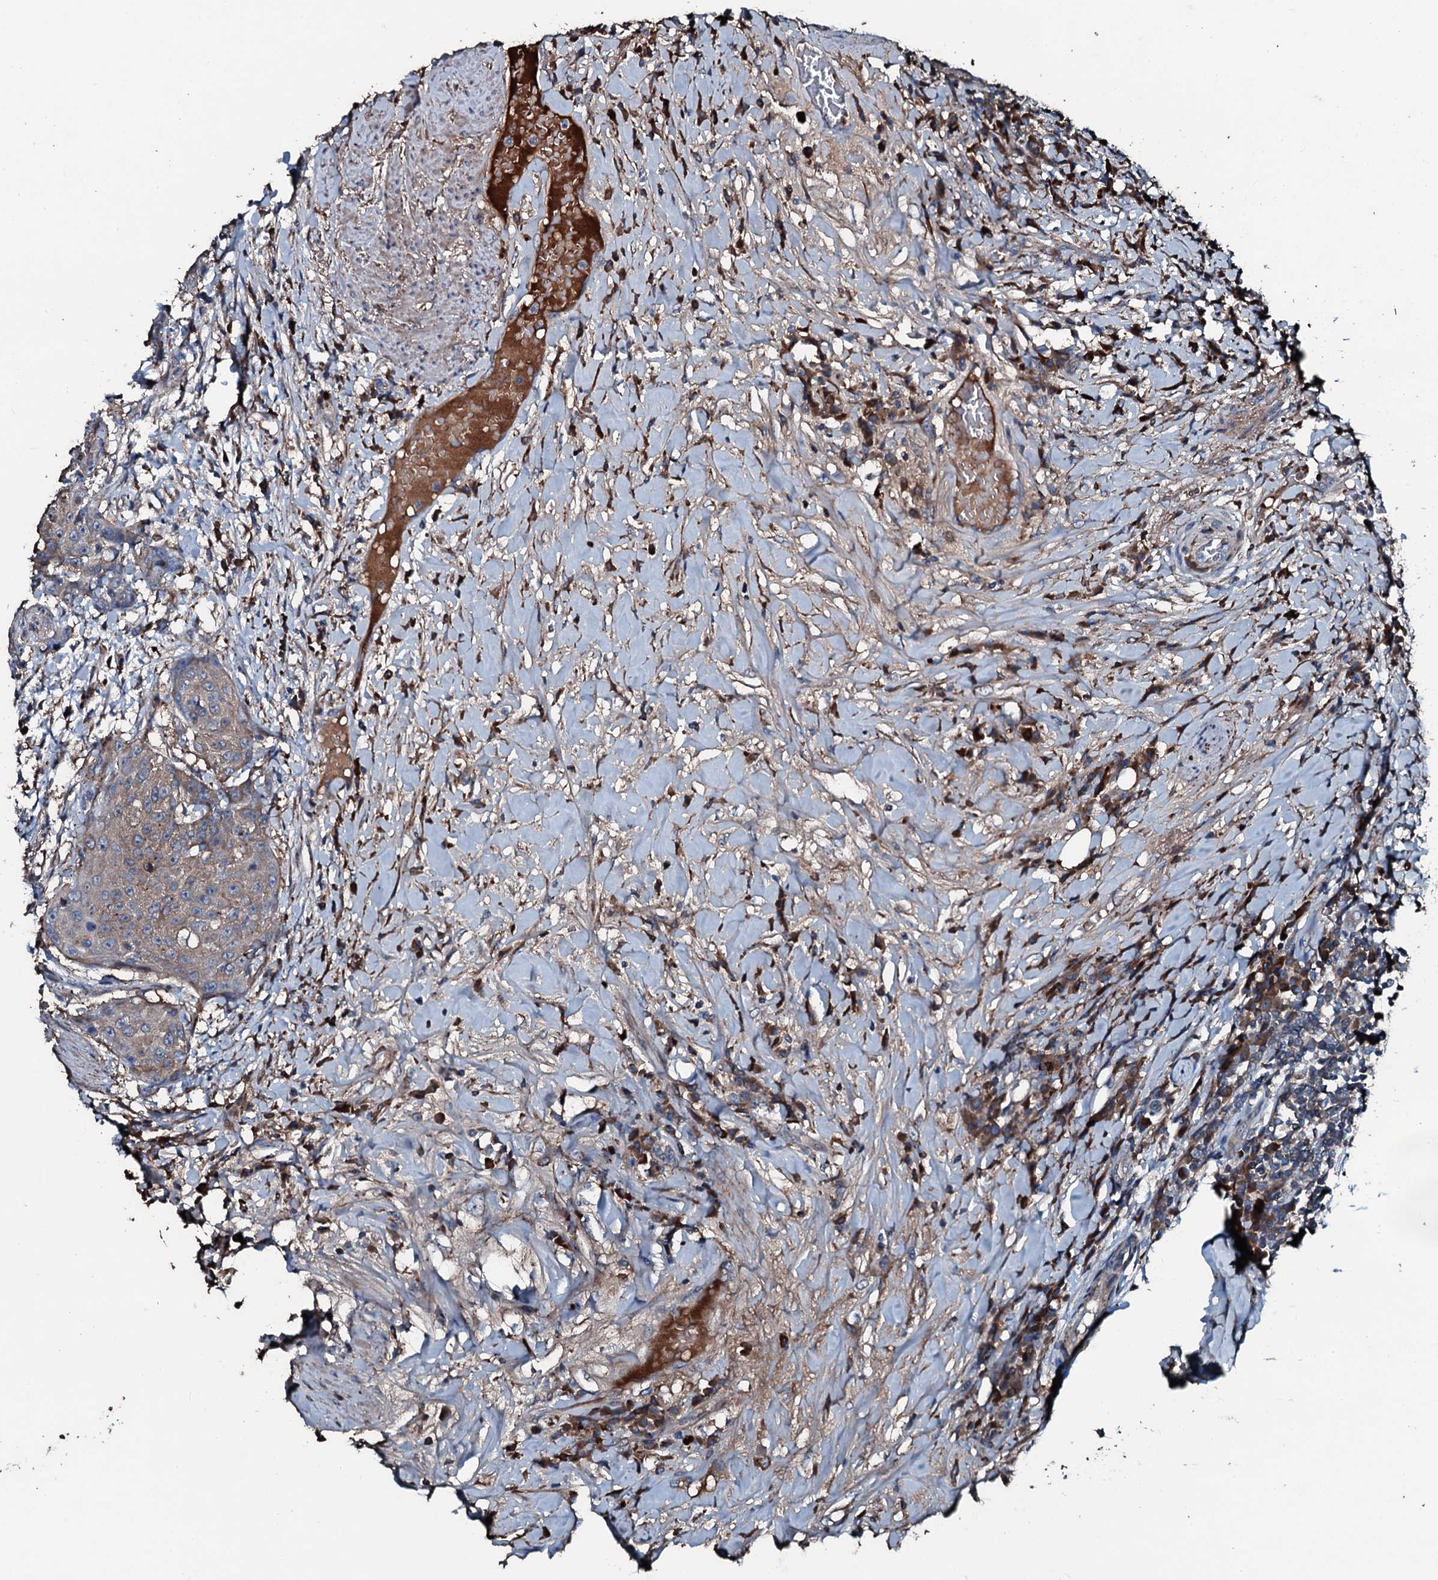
{"staining": {"intensity": "weak", "quantity": "<25%", "location": "cytoplasmic/membranous"}, "tissue": "urothelial cancer", "cell_type": "Tumor cells", "image_type": "cancer", "snomed": [{"axis": "morphology", "description": "Urothelial carcinoma, High grade"}, {"axis": "topography", "description": "Urinary bladder"}], "caption": "Tumor cells show no significant staining in urothelial carcinoma (high-grade).", "gene": "AARS1", "patient": {"sex": "female", "age": 63}}